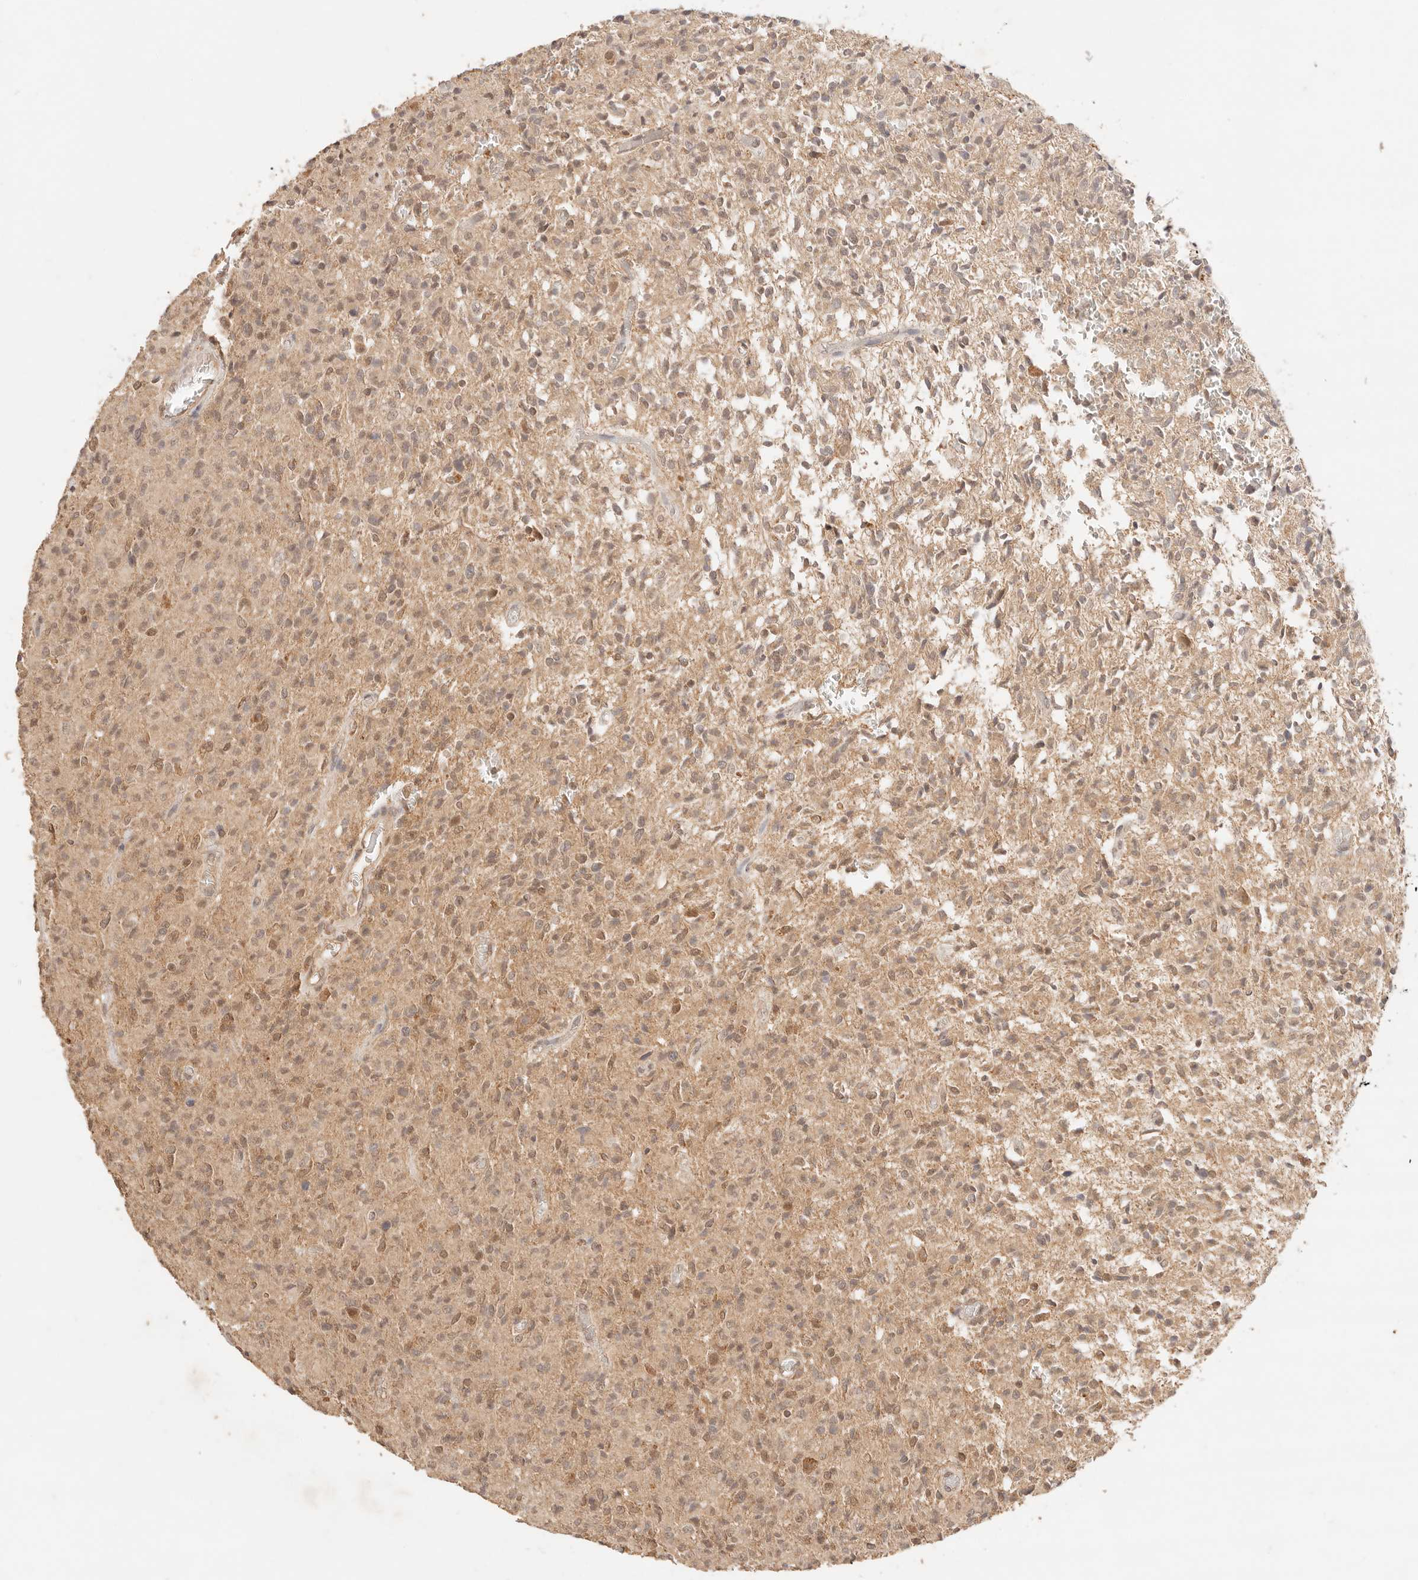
{"staining": {"intensity": "moderate", "quantity": ">75%", "location": "cytoplasmic/membranous,nuclear"}, "tissue": "glioma", "cell_type": "Tumor cells", "image_type": "cancer", "snomed": [{"axis": "morphology", "description": "Glioma, malignant, High grade"}, {"axis": "topography", "description": "Brain"}], "caption": "IHC photomicrograph of high-grade glioma (malignant) stained for a protein (brown), which displays medium levels of moderate cytoplasmic/membranous and nuclear positivity in approximately >75% of tumor cells.", "gene": "TRIM11", "patient": {"sex": "female", "age": 57}}